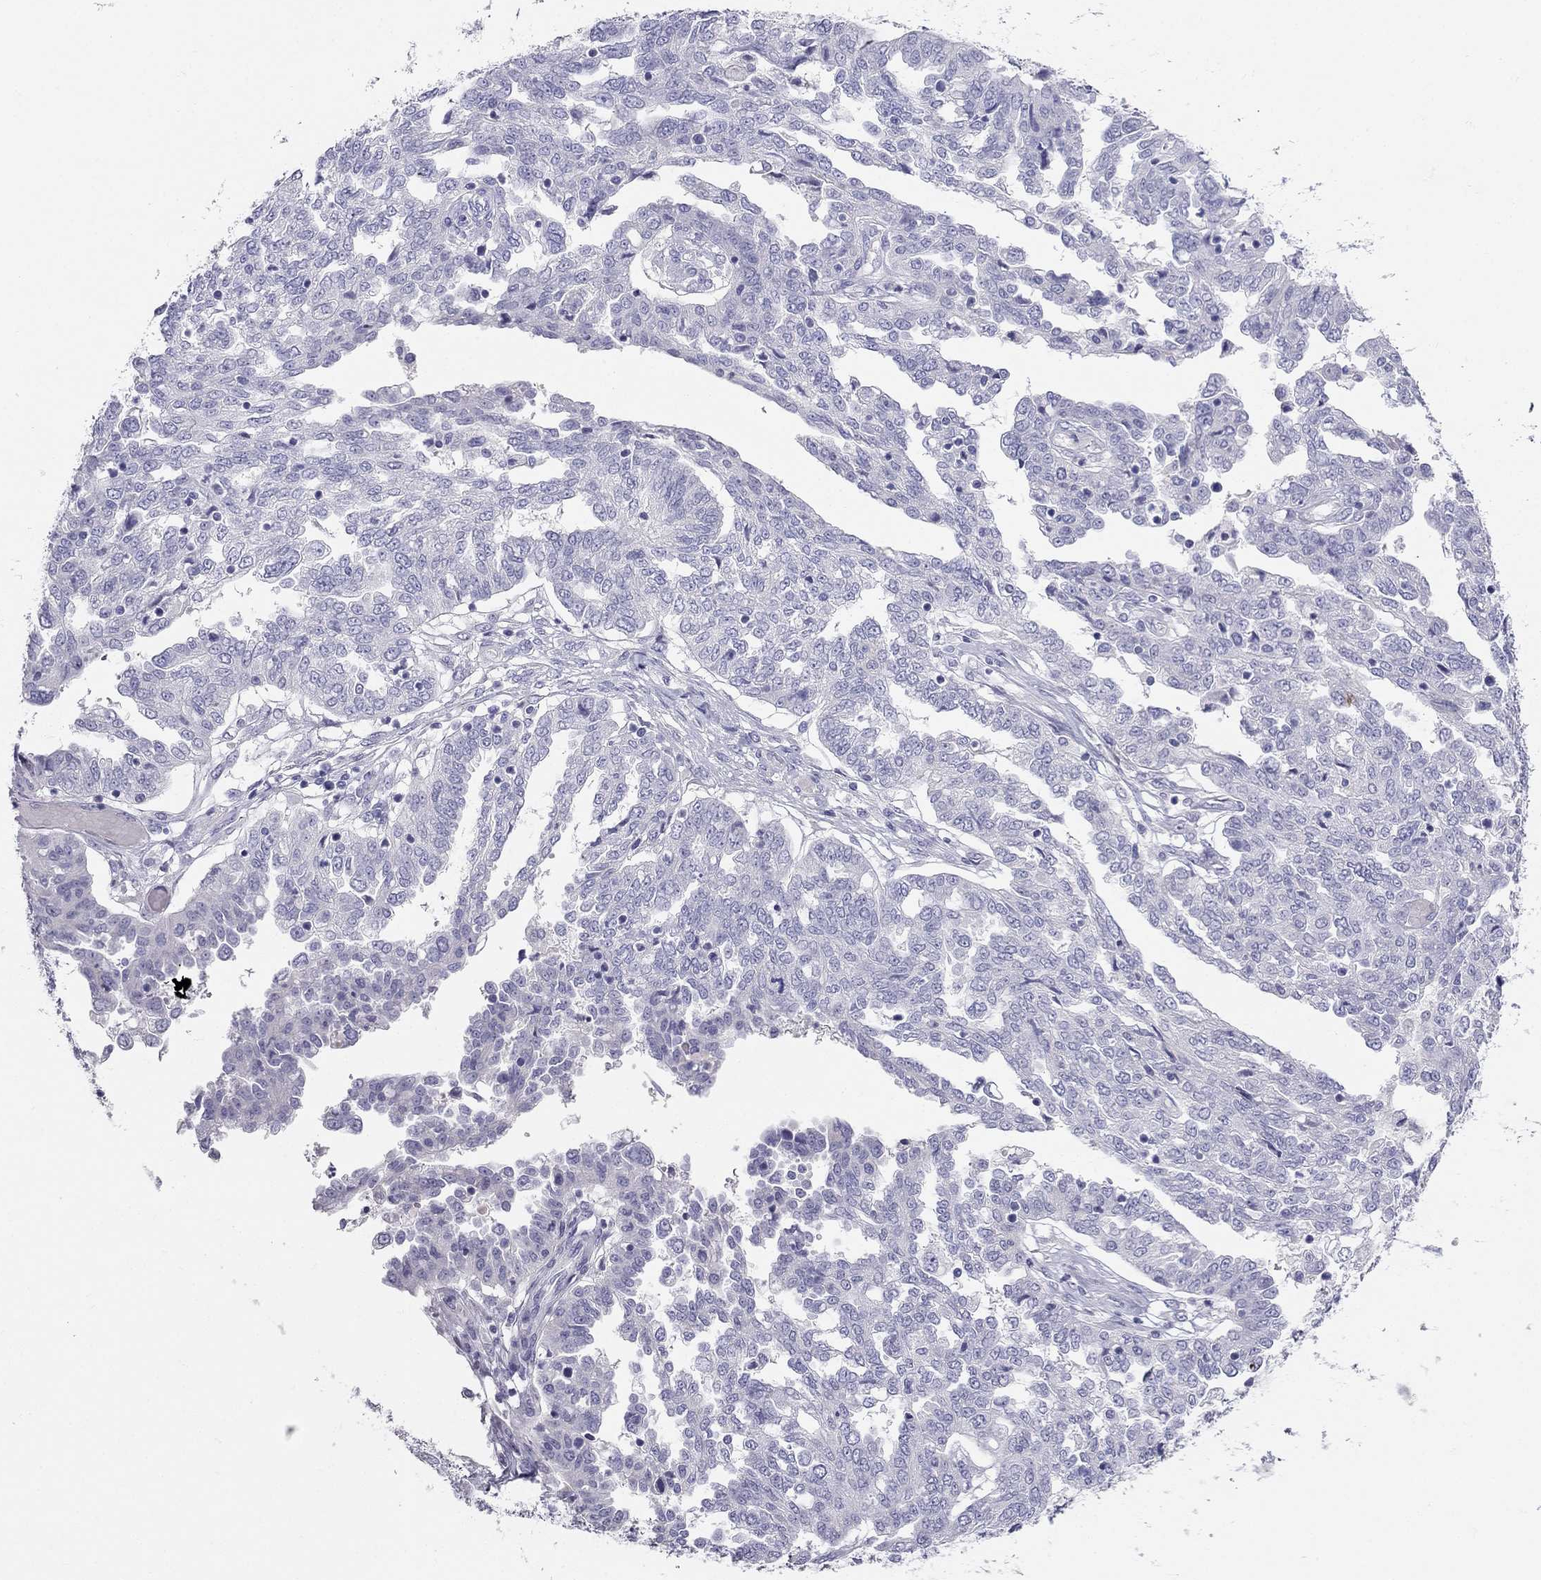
{"staining": {"intensity": "negative", "quantity": "none", "location": "none"}, "tissue": "ovarian cancer", "cell_type": "Tumor cells", "image_type": "cancer", "snomed": [{"axis": "morphology", "description": "Cystadenocarcinoma, serous, NOS"}, {"axis": "topography", "description": "Ovary"}], "caption": "Photomicrograph shows no protein positivity in tumor cells of serous cystadenocarcinoma (ovarian) tissue.", "gene": "RFLNA", "patient": {"sex": "female", "age": 67}}